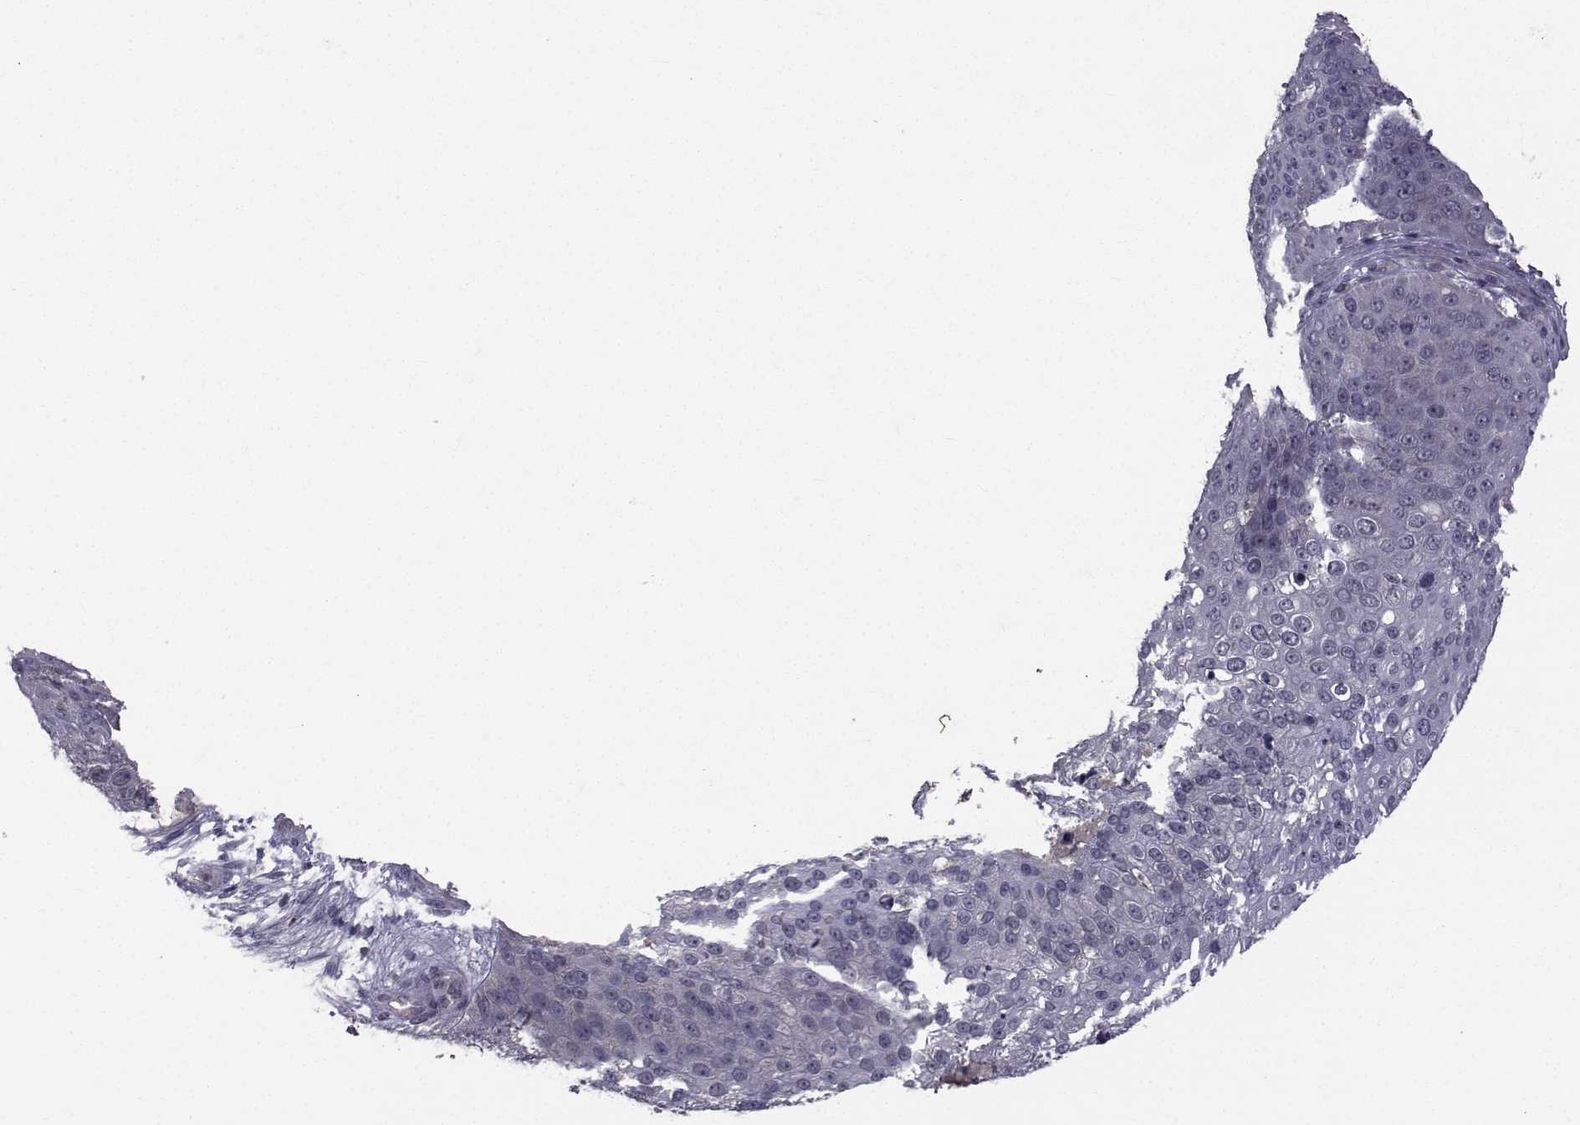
{"staining": {"intensity": "negative", "quantity": "none", "location": "none"}, "tissue": "skin cancer", "cell_type": "Tumor cells", "image_type": "cancer", "snomed": [{"axis": "morphology", "description": "Squamous cell carcinoma, NOS"}, {"axis": "topography", "description": "Skin"}], "caption": "Immunohistochemistry photomicrograph of neoplastic tissue: squamous cell carcinoma (skin) stained with DAB displays no significant protein expression in tumor cells.", "gene": "FDXR", "patient": {"sex": "male", "age": 71}}